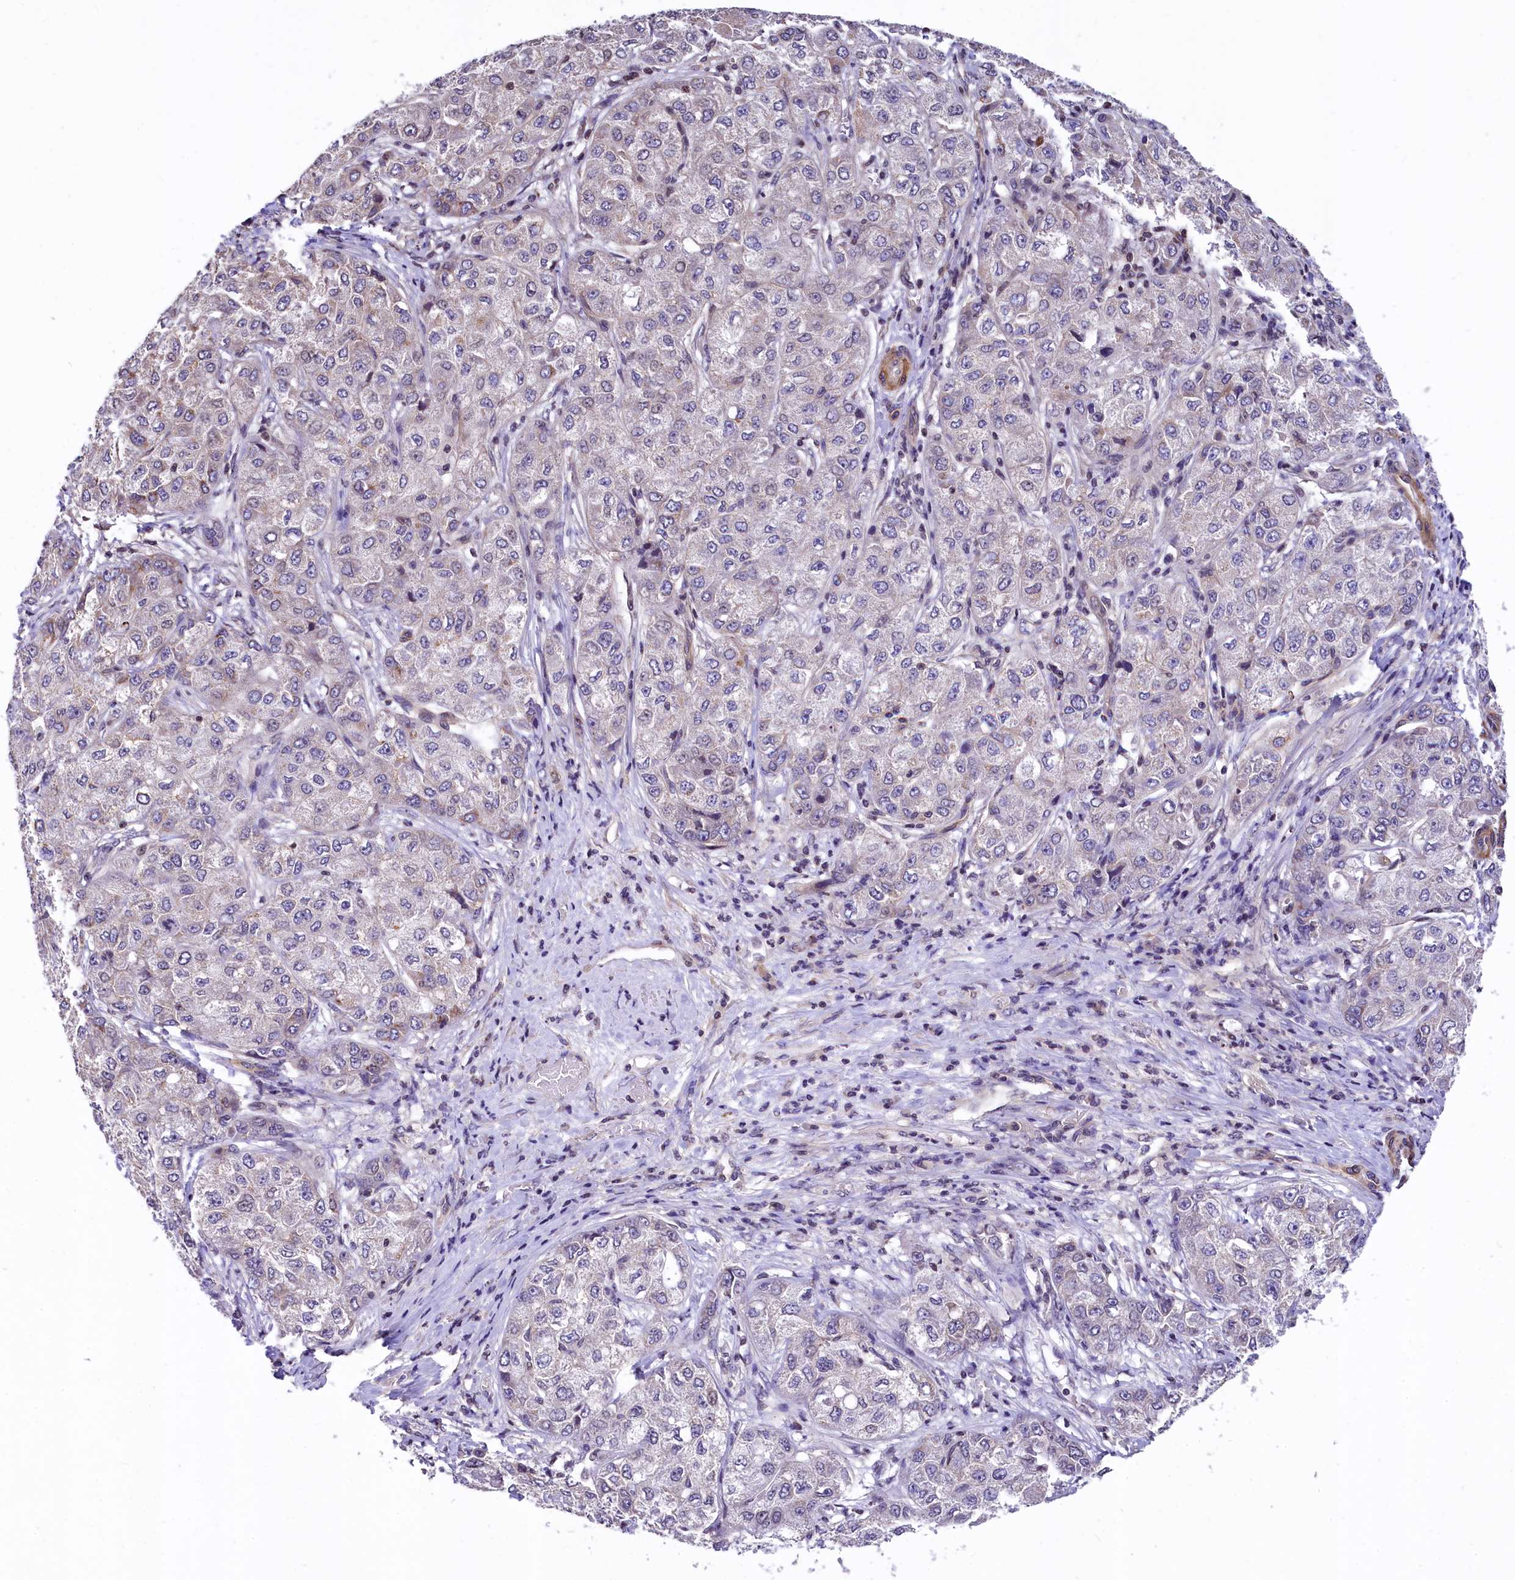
{"staining": {"intensity": "weak", "quantity": "<25%", "location": "nuclear"}, "tissue": "liver cancer", "cell_type": "Tumor cells", "image_type": "cancer", "snomed": [{"axis": "morphology", "description": "Carcinoma, Hepatocellular, NOS"}, {"axis": "topography", "description": "Liver"}], "caption": "Immunohistochemical staining of human liver cancer shows no significant staining in tumor cells. (DAB immunohistochemistry (IHC) visualized using brightfield microscopy, high magnification).", "gene": "ZNF2", "patient": {"sex": "male", "age": 80}}